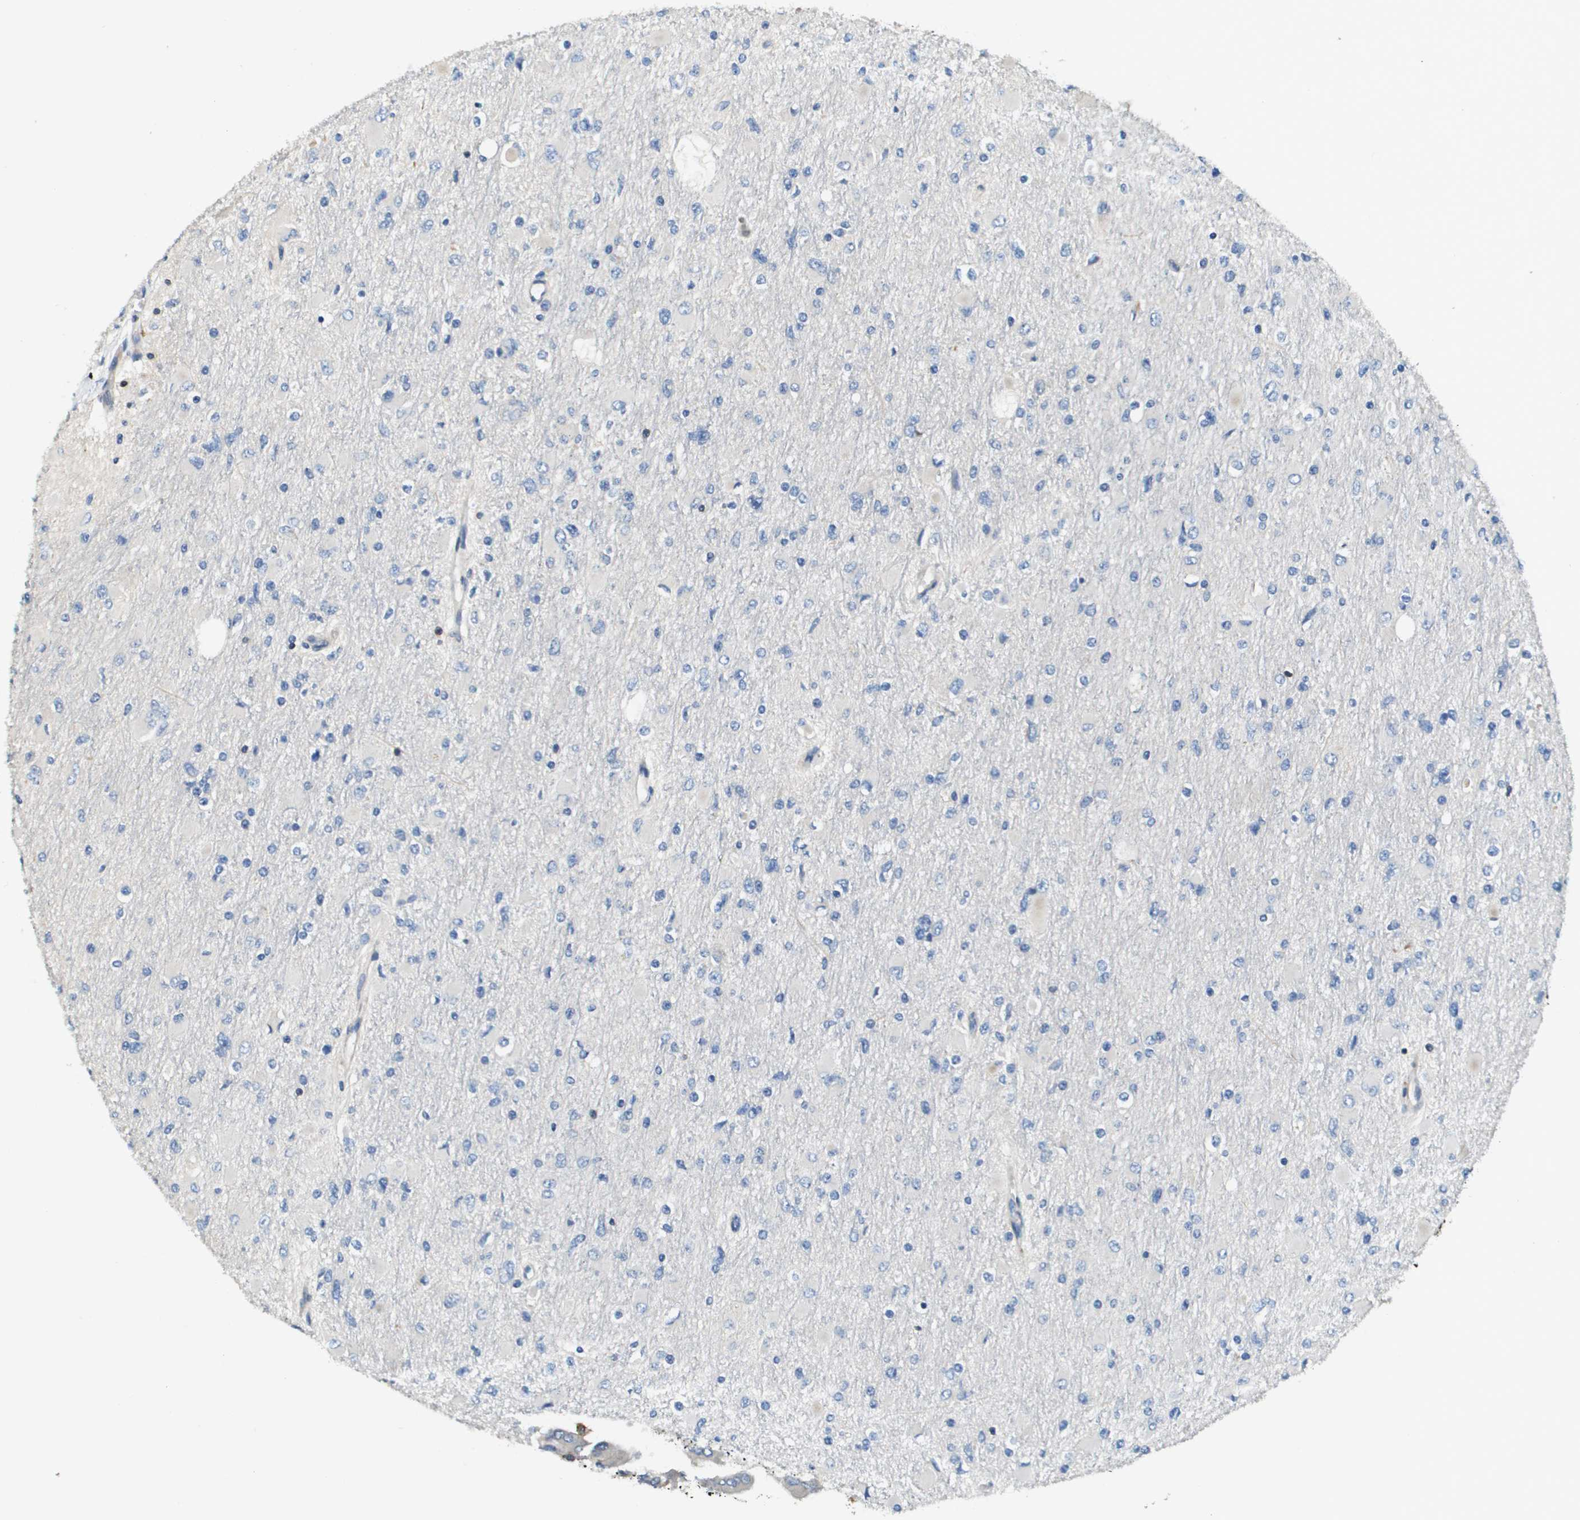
{"staining": {"intensity": "negative", "quantity": "none", "location": "none"}, "tissue": "glioma", "cell_type": "Tumor cells", "image_type": "cancer", "snomed": [{"axis": "morphology", "description": "Glioma, malignant, High grade"}, {"axis": "topography", "description": "Cerebral cortex"}], "caption": "IHC micrograph of human glioma stained for a protein (brown), which shows no staining in tumor cells. Brightfield microscopy of immunohistochemistry (IHC) stained with DAB (3,3'-diaminobenzidine) (brown) and hematoxylin (blue), captured at high magnification.", "gene": "SCN4B", "patient": {"sex": "female", "age": 36}}